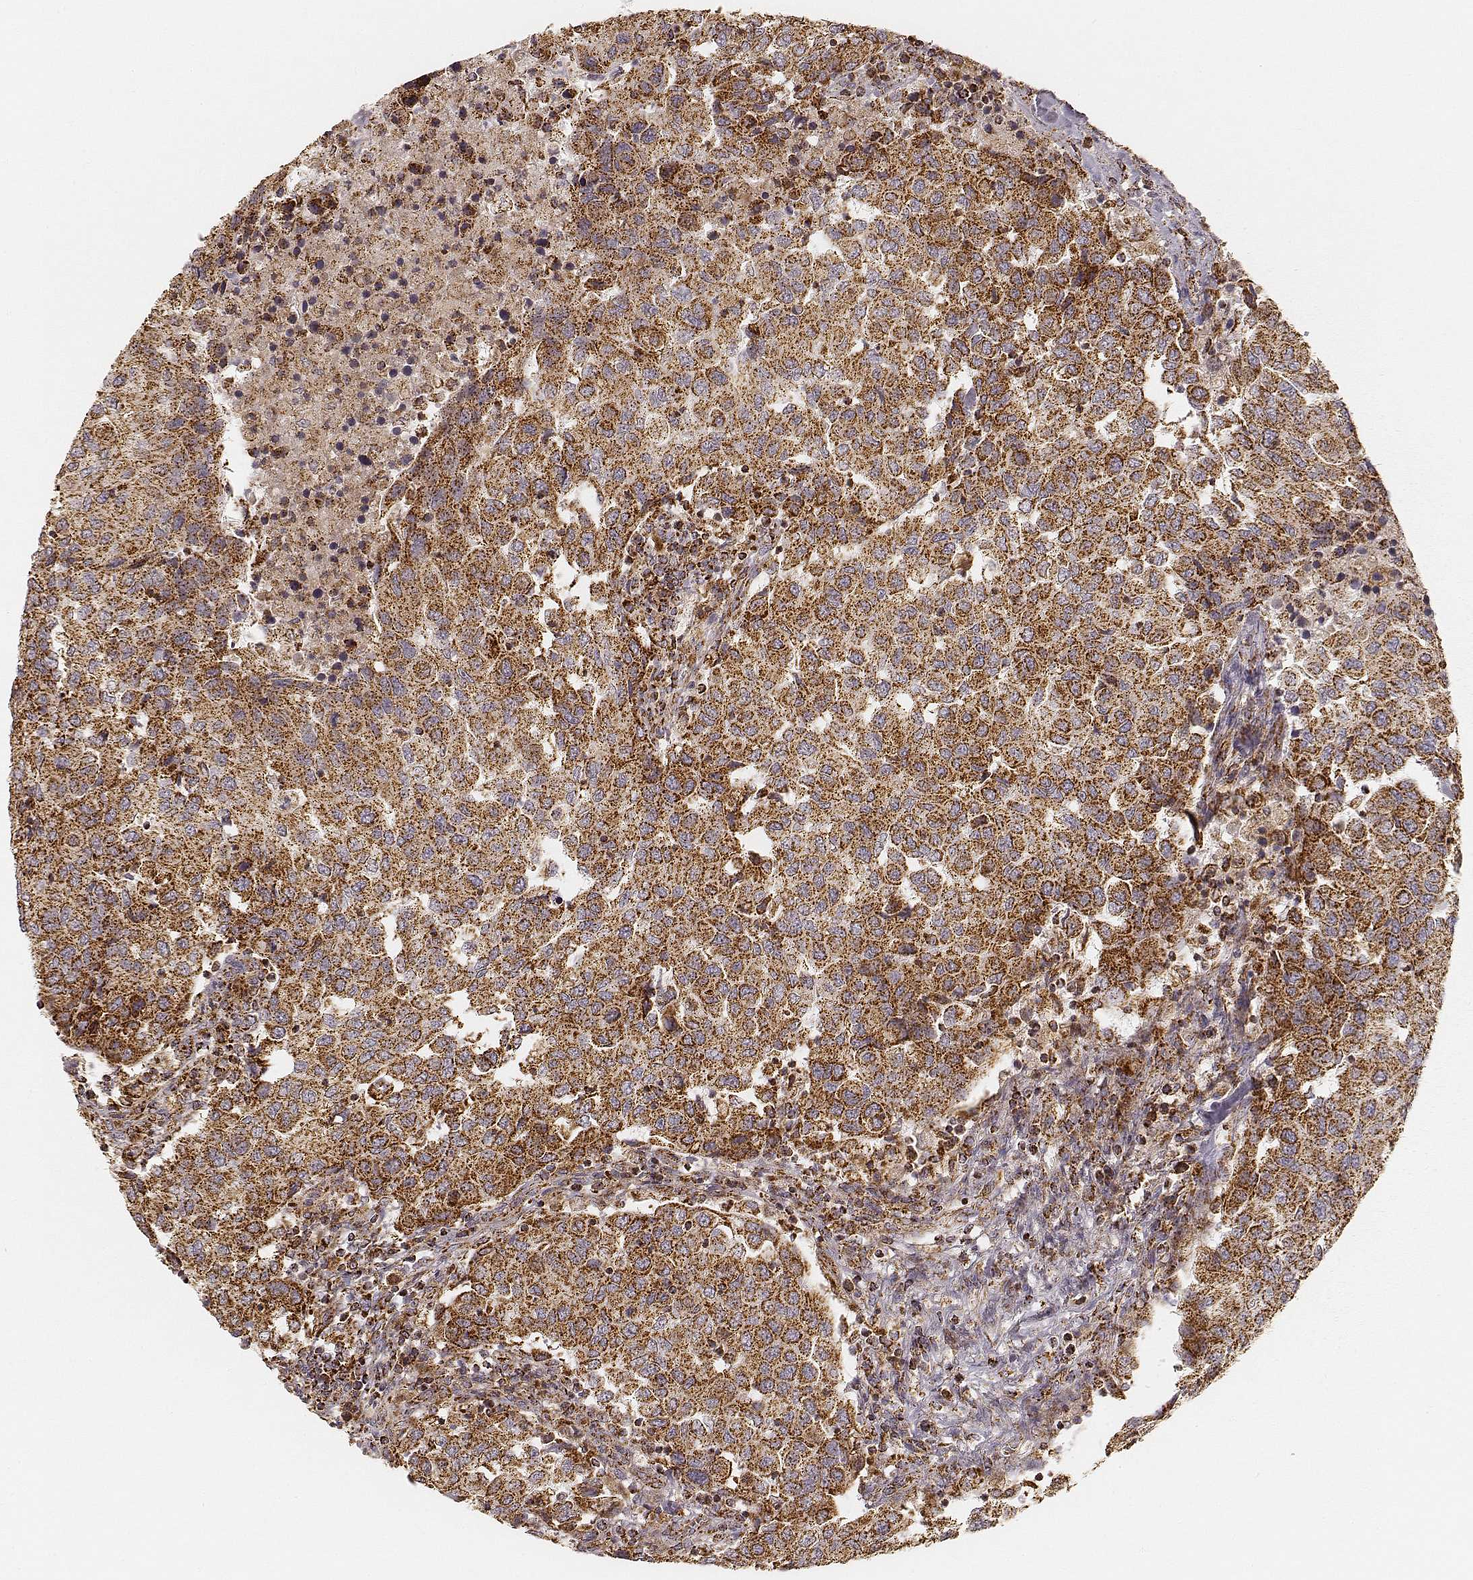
{"staining": {"intensity": "strong", "quantity": ">75%", "location": "cytoplasmic/membranous"}, "tissue": "urothelial cancer", "cell_type": "Tumor cells", "image_type": "cancer", "snomed": [{"axis": "morphology", "description": "Urothelial carcinoma, High grade"}, {"axis": "topography", "description": "Urinary bladder"}], "caption": "IHC of human urothelial carcinoma (high-grade) exhibits high levels of strong cytoplasmic/membranous positivity in approximately >75% of tumor cells.", "gene": "CS", "patient": {"sex": "female", "age": 78}}